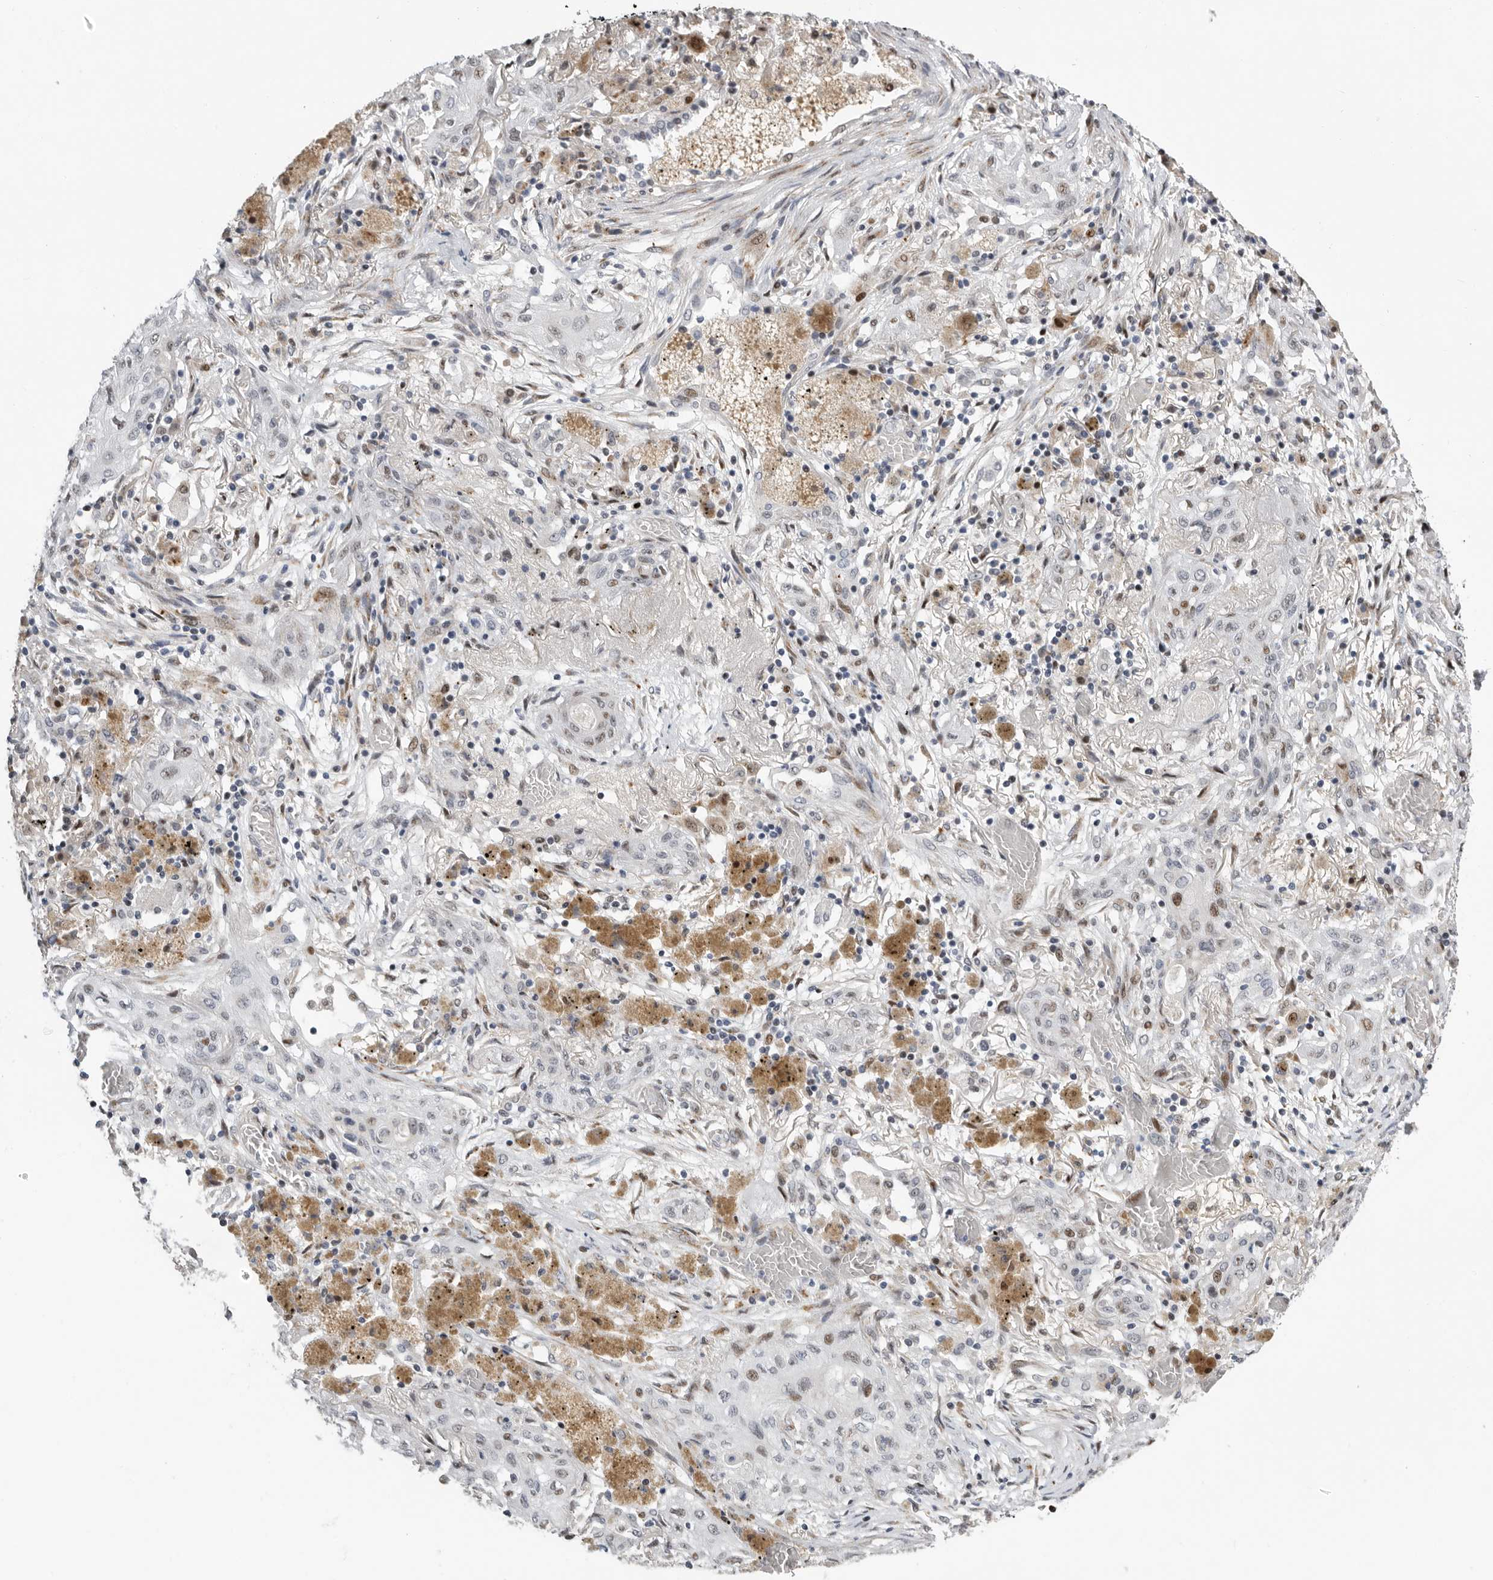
{"staining": {"intensity": "weak", "quantity": "<25%", "location": "nuclear"}, "tissue": "lung cancer", "cell_type": "Tumor cells", "image_type": "cancer", "snomed": [{"axis": "morphology", "description": "Squamous cell carcinoma, NOS"}, {"axis": "topography", "description": "Lung"}], "caption": "Micrograph shows no protein positivity in tumor cells of lung squamous cell carcinoma tissue.", "gene": "PCMTD1", "patient": {"sex": "female", "age": 47}}